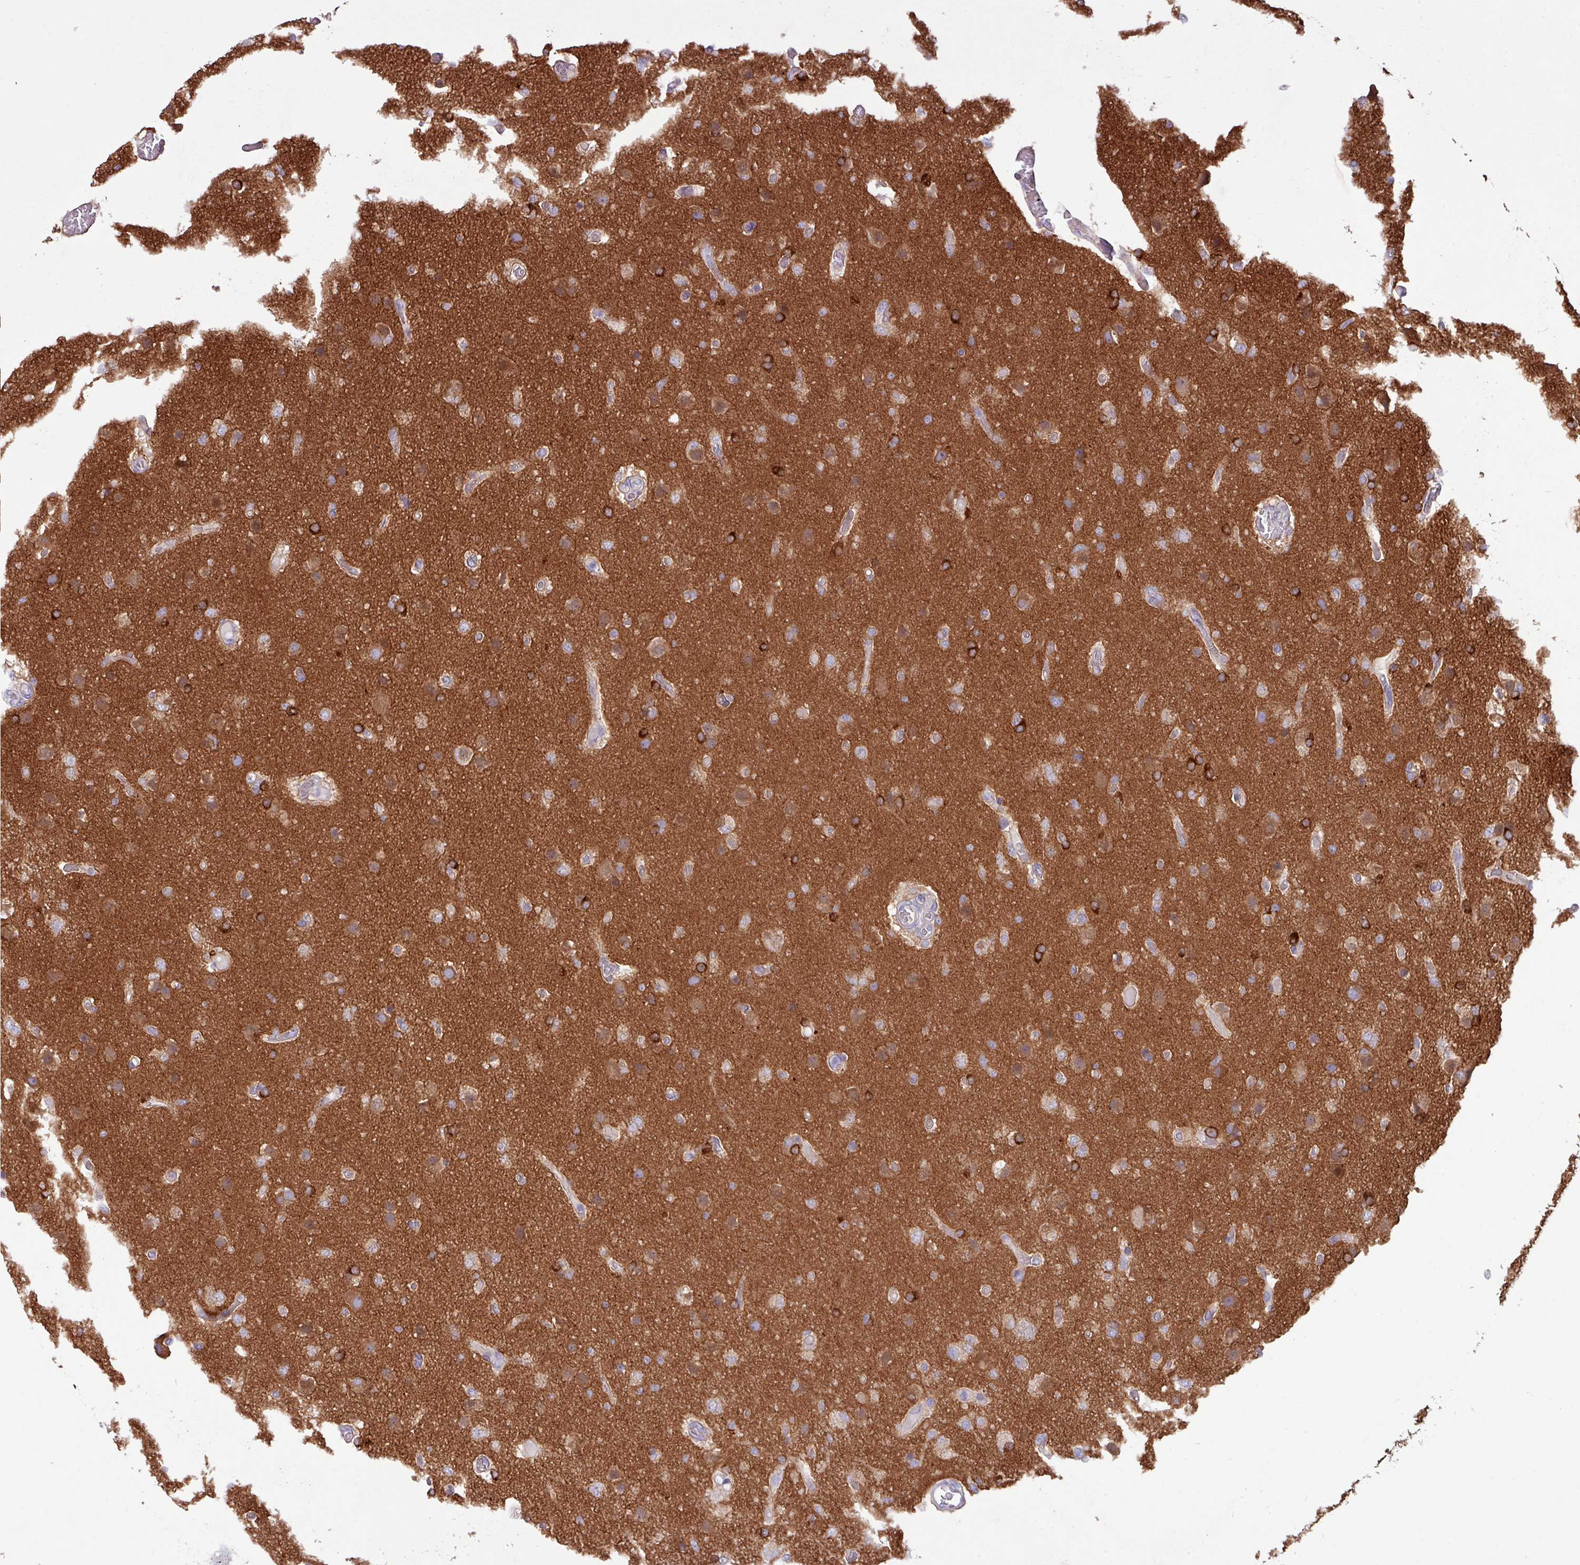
{"staining": {"intensity": "strong", "quantity": "25%-75%", "location": "cytoplasmic/membranous"}, "tissue": "glioma", "cell_type": "Tumor cells", "image_type": "cancer", "snomed": [{"axis": "morphology", "description": "Glioma, malignant, High grade"}, {"axis": "topography", "description": "Brain"}], "caption": "The image exhibits immunohistochemical staining of malignant glioma (high-grade). There is strong cytoplasmic/membranous expression is present in about 25%-75% of tumor cells.", "gene": "KIRREL3", "patient": {"sex": "female", "age": 74}}